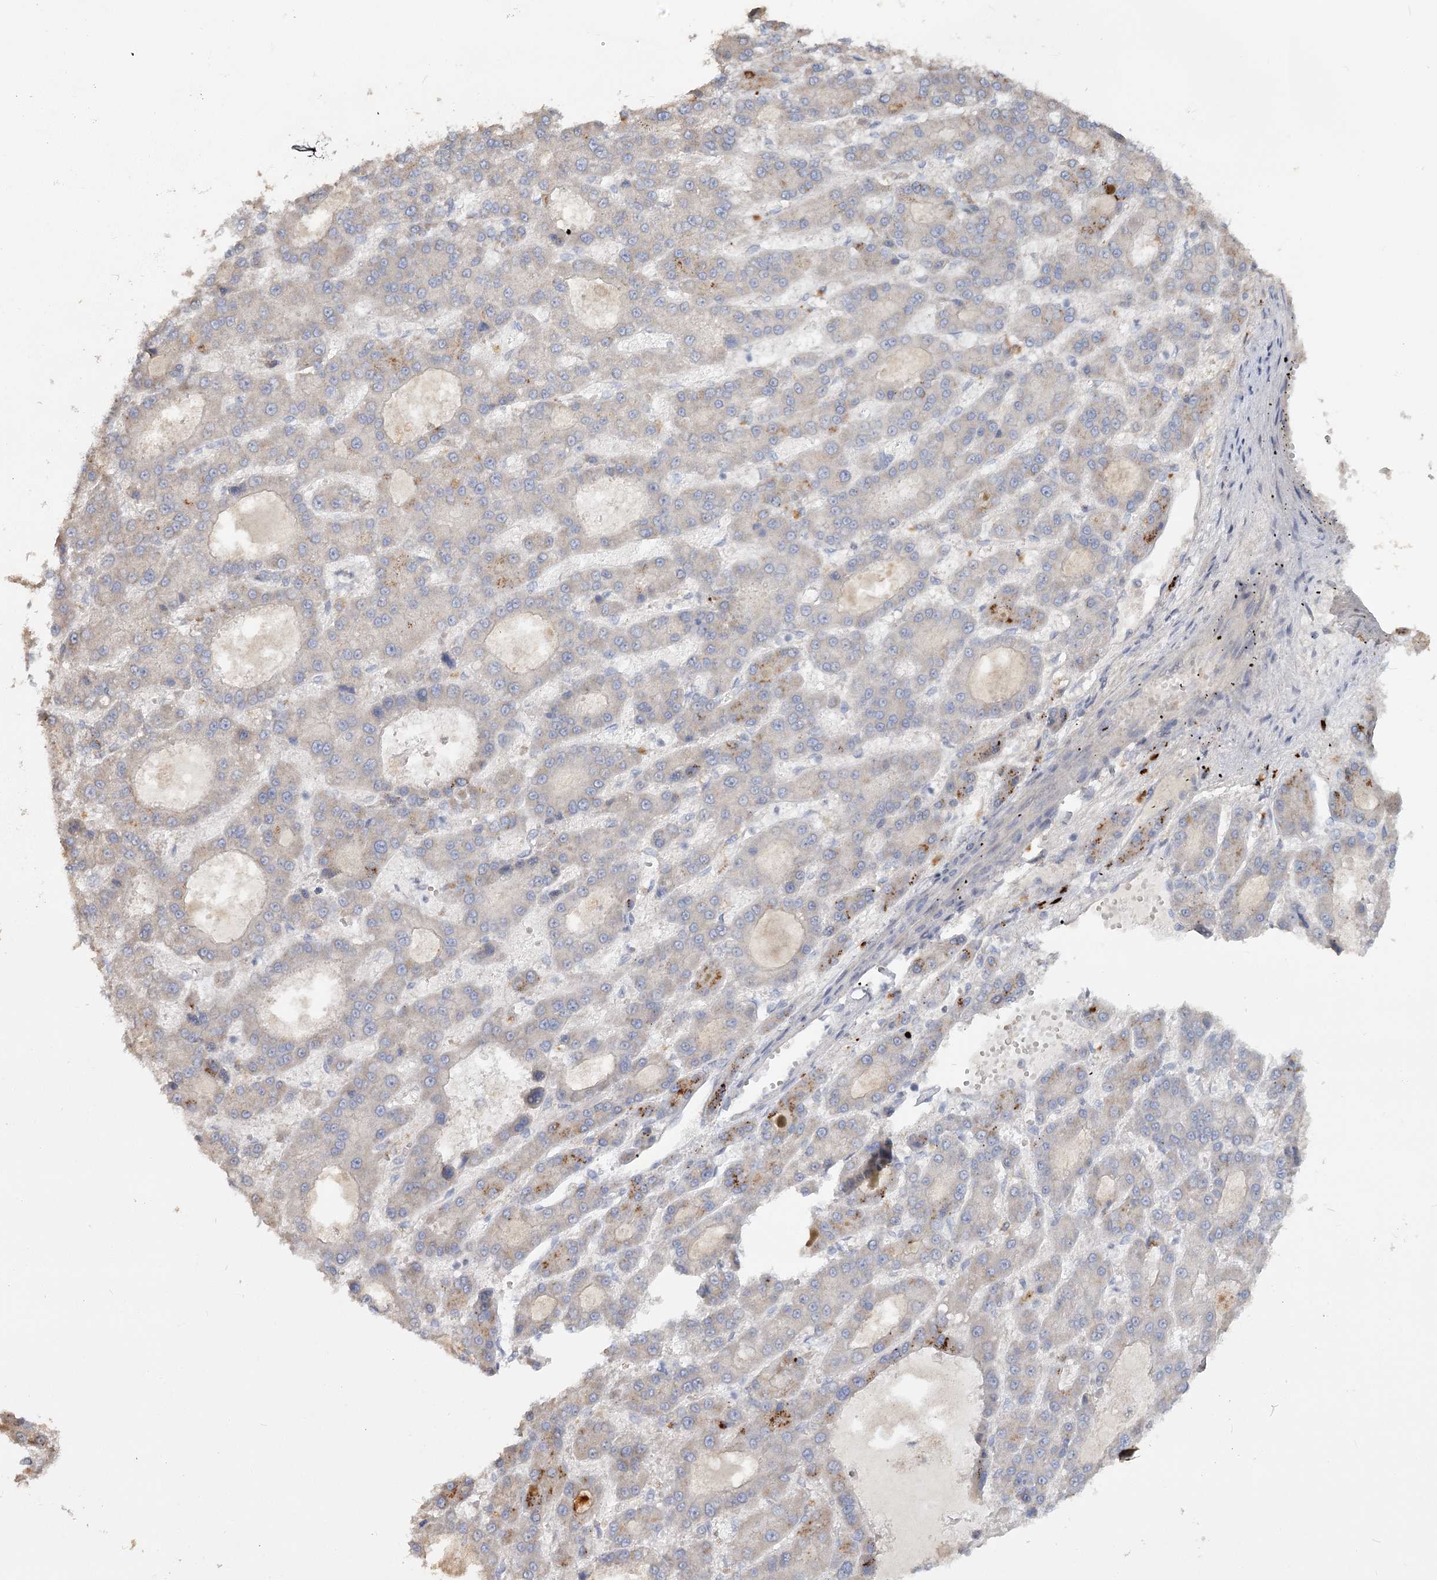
{"staining": {"intensity": "negative", "quantity": "none", "location": "none"}, "tissue": "liver cancer", "cell_type": "Tumor cells", "image_type": "cancer", "snomed": [{"axis": "morphology", "description": "Carcinoma, Hepatocellular, NOS"}, {"axis": "topography", "description": "Liver"}], "caption": "There is no significant positivity in tumor cells of hepatocellular carcinoma (liver).", "gene": "ANGPTL5", "patient": {"sex": "male", "age": 70}}